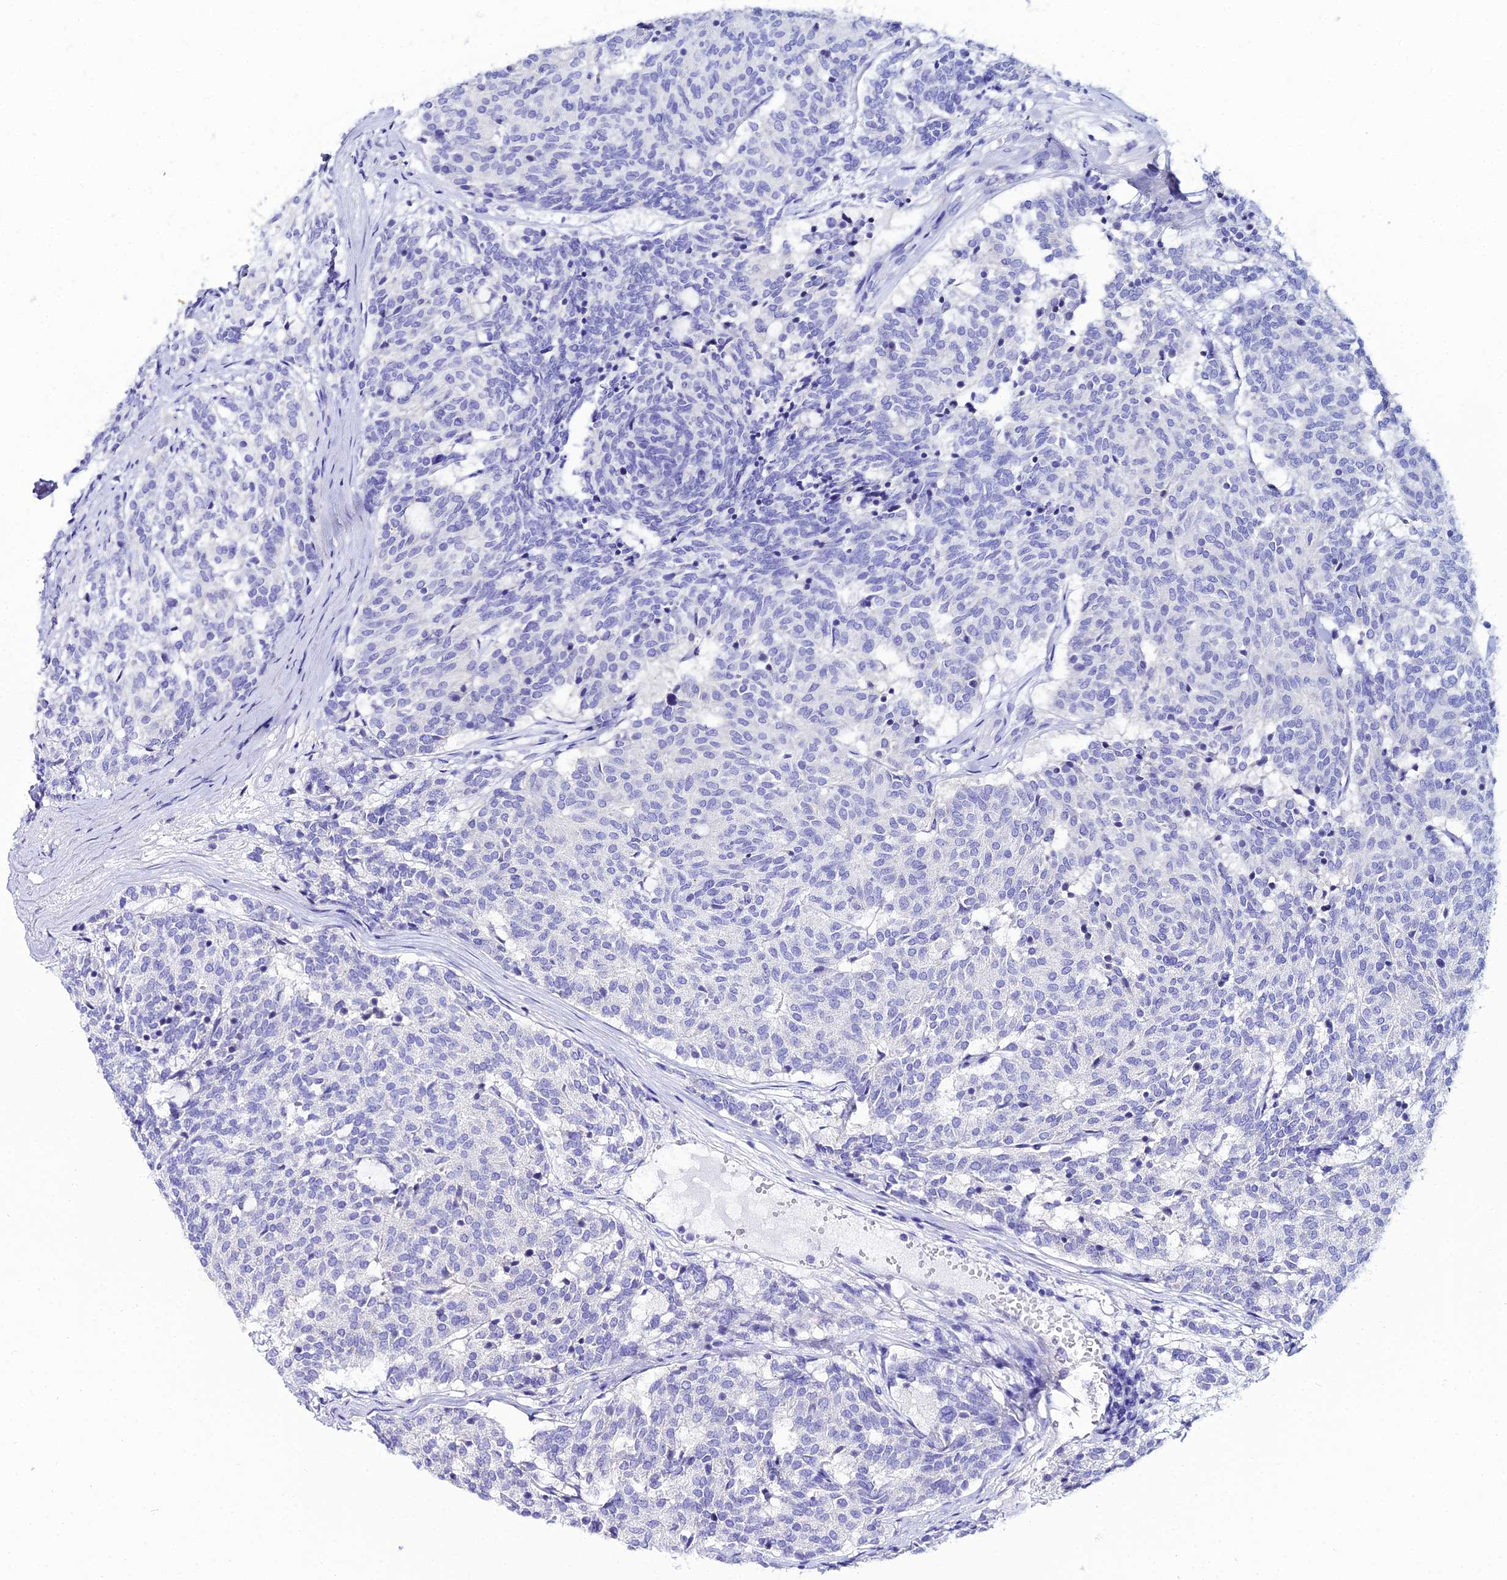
{"staining": {"intensity": "negative", "quantity": "none", "location": "none"}, "tissue": "carcinoid", "cell_type": "Tumor cells", "image_type": "cancer", "snomed": [{"axis": "morphology", "description": "Carcinoid, malignant, NOS"}, {"axis": "topography", "description": "Pancreas"}], "caption": "Carcinoid was stained to show a protein in brown. There is no significant expression in tumor cells. (Stains: DAB (3,3'-diaminobenzidine) immunohistochemistry with hematoxylin counter stain, Microscopy: brightfield microscopy at high magnification).", "gene": "OR4D5", "patient": {"sex": "female", "age": 54}}